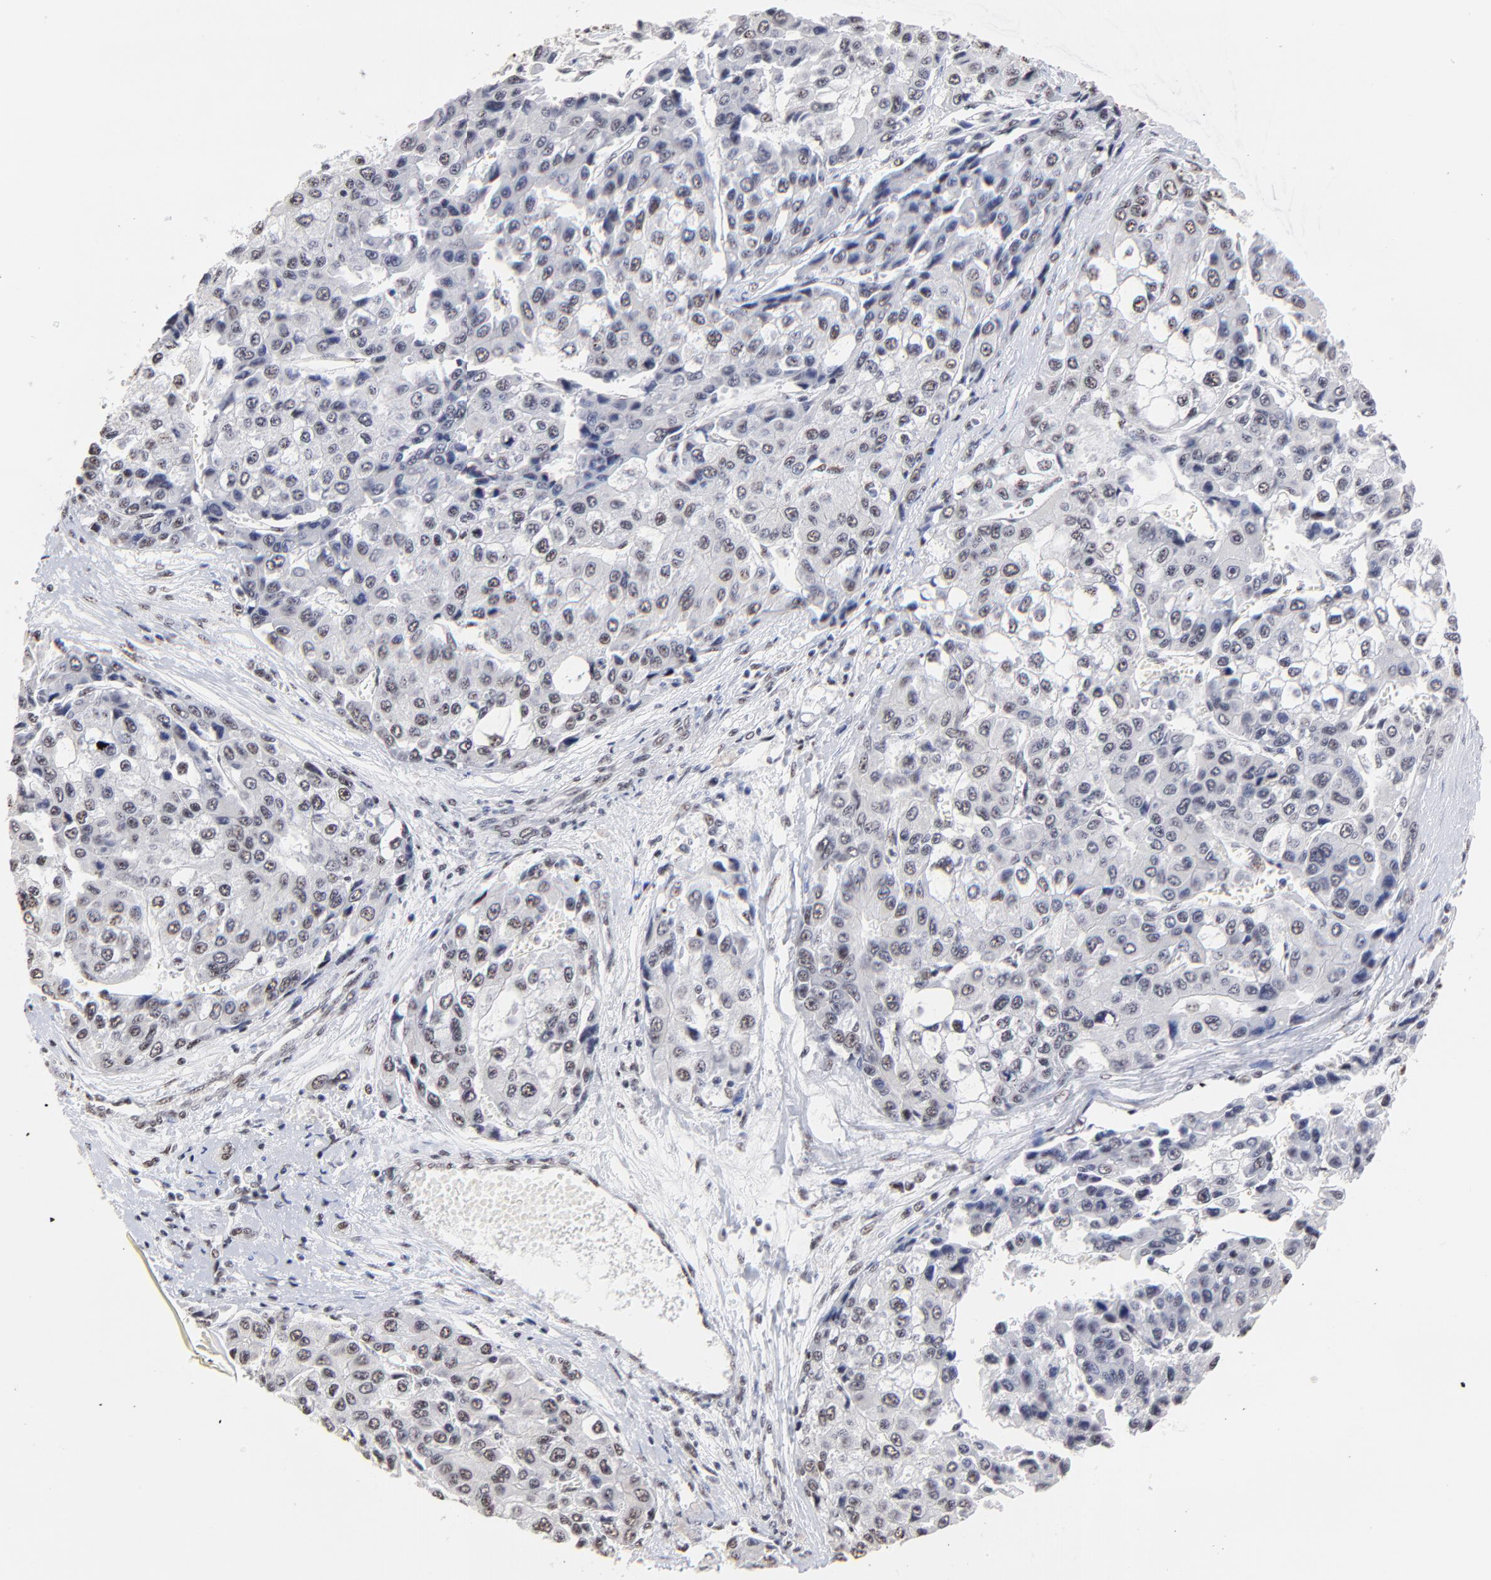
{"staining": {"intensity": "weak", "quantity": "<25%", "location": "nuclear"}, "tissue": "liver cancer", "cell_type": "Tumor cells", "image_type": "cancer", "snomed": [{"axis": "morphology", "description": "Carcinoma, Hepatocellular, NOS"}, {"axis": "topography", "description": "Liver"}], "caption": "Immunohistochemical staining of liver hepatocellular carcinoma exhibits no significant positivity in tumor cells.", "gene": "MBD4", "patient": {"sex": "female", "age": 66}}